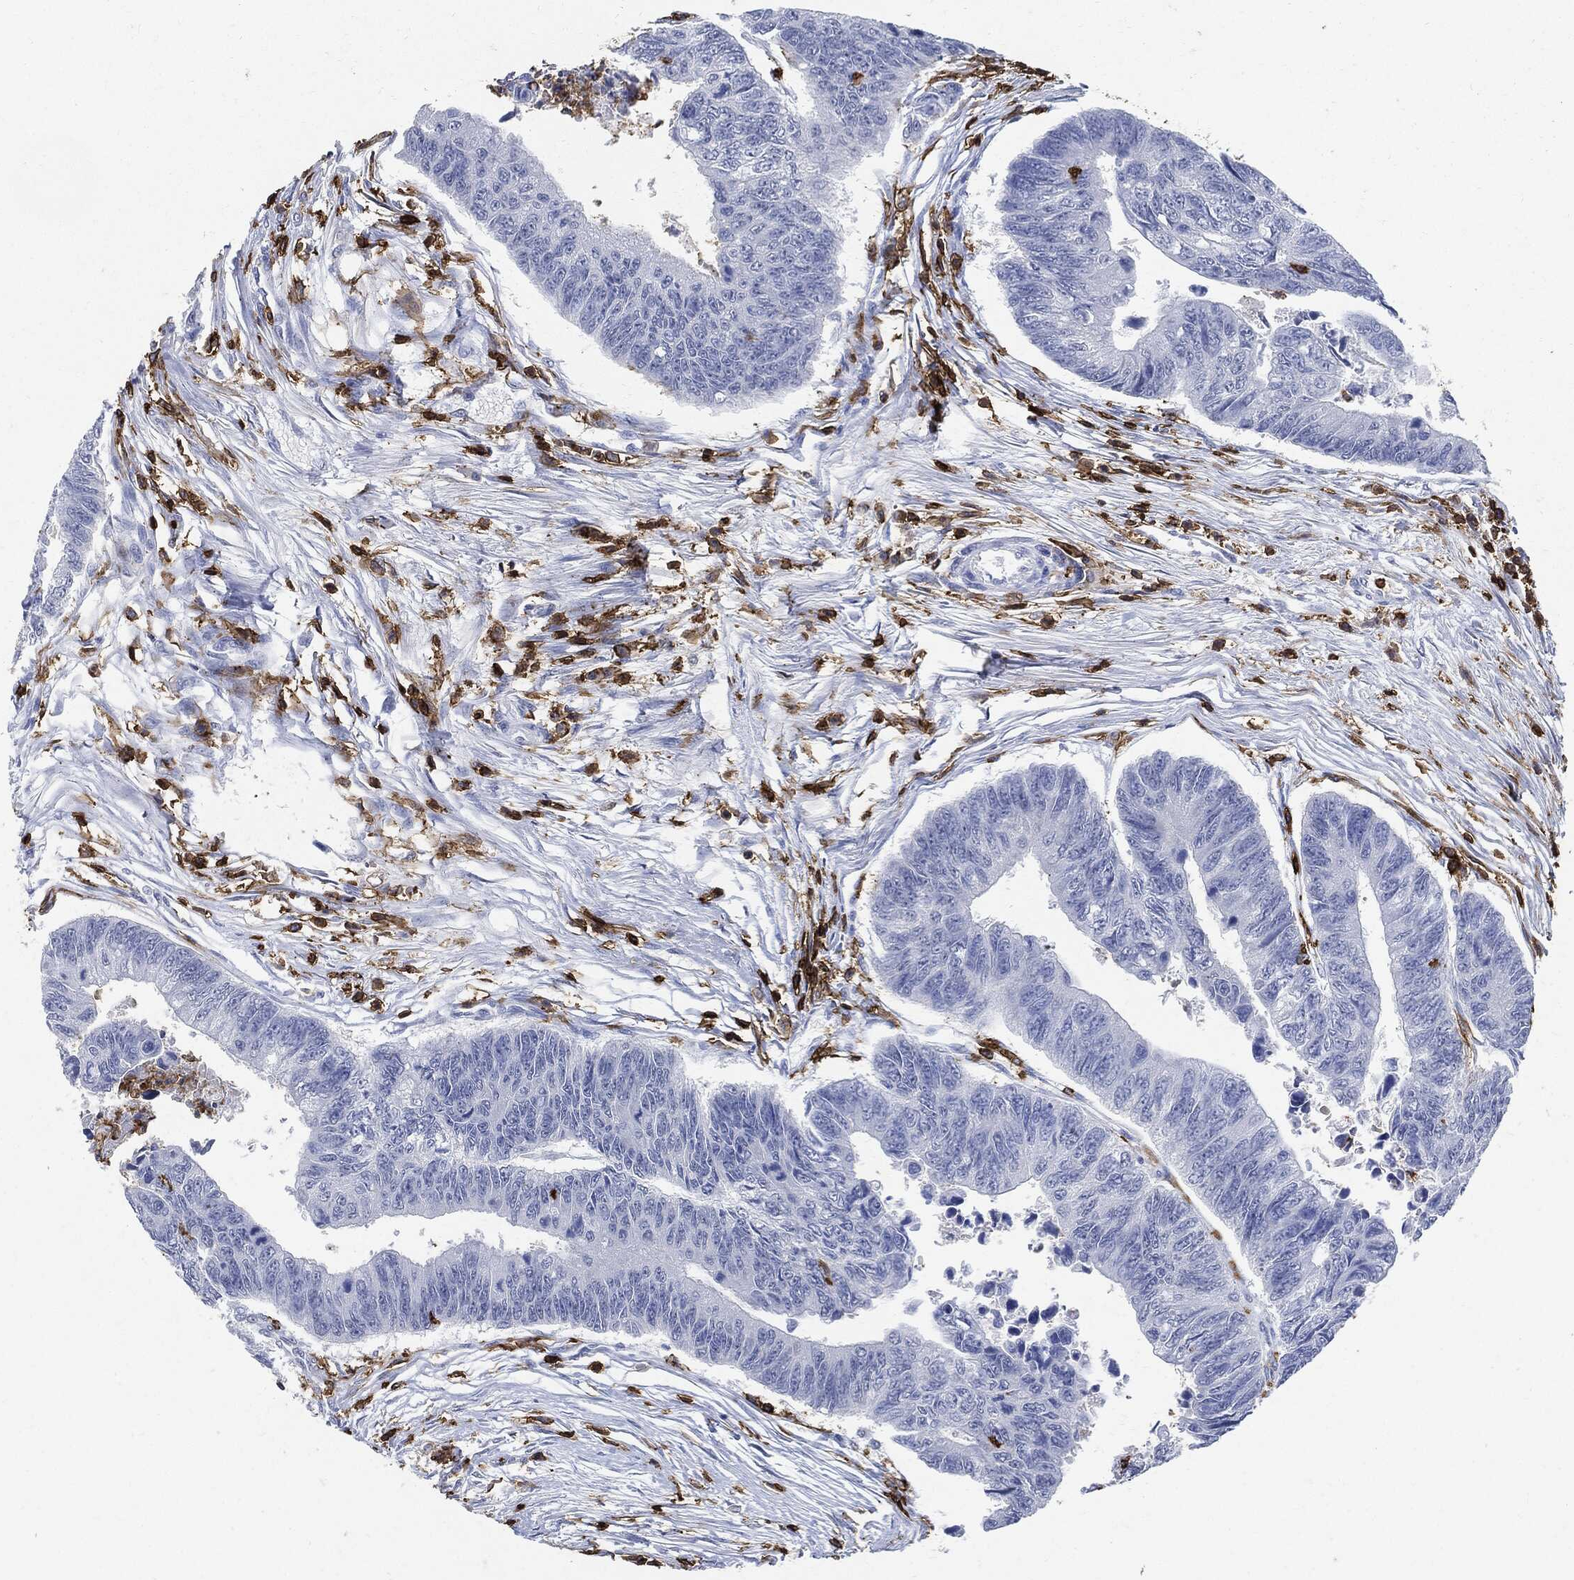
{"staining": {"intensity": "negative", "quantity": "none", "location": "none"}, "tissue": "colorectal cancer", "cell_type": "Tumor cells", "image_type": "cancer", "snomed": [{"axis": "morphology", "description": "Adenocarcinoma, NOS"}, {"axis": "topography", "description": "Colon"}], "caption": "Immunohistochemistry of adenocarcinoma (colorectal) shows no positivity in tumor cells.", "gene": "PTPRC", "patient": {"sex": "female", "age": 65}}